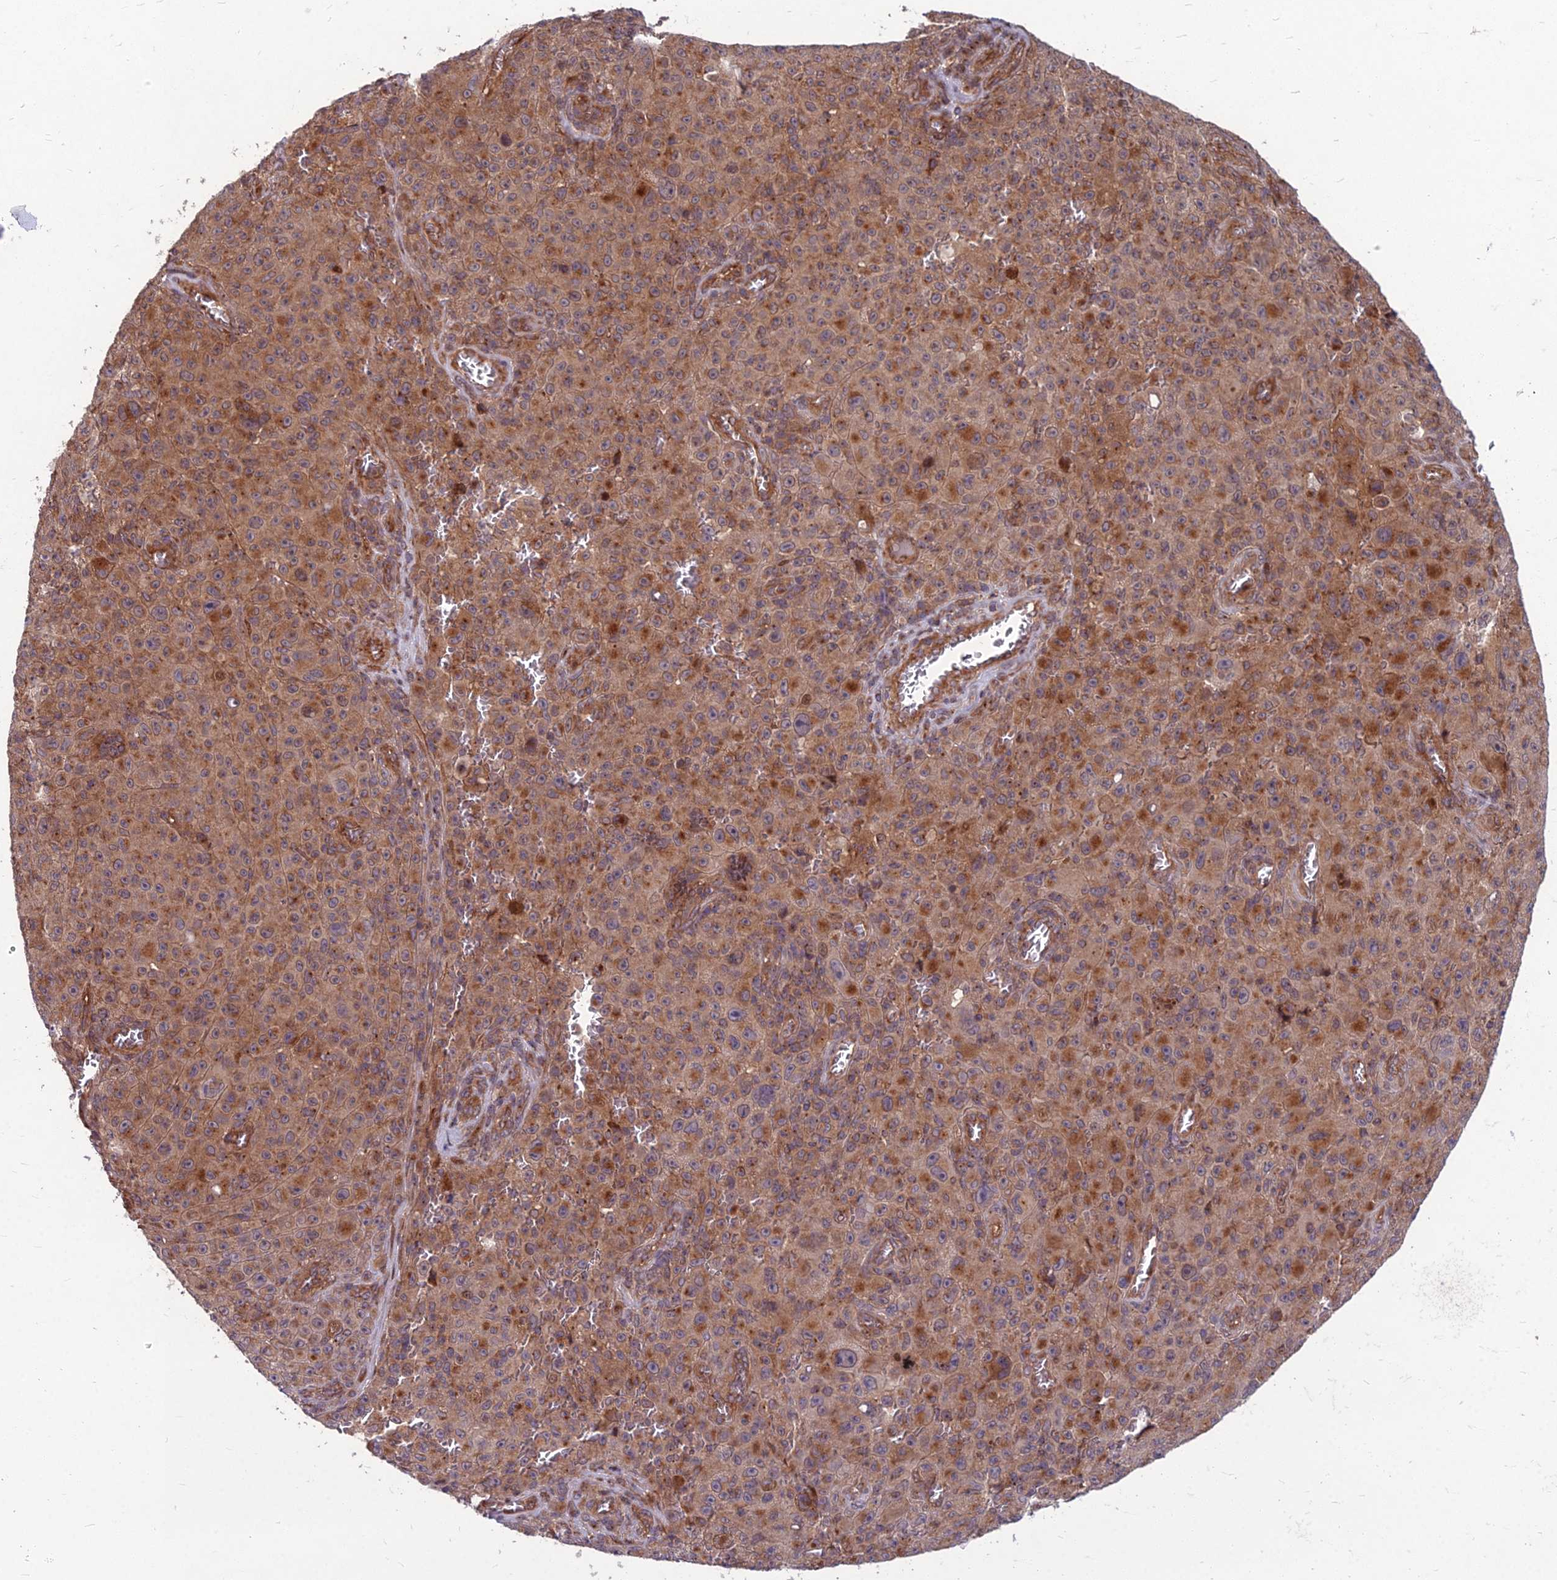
{"staining": {"intensity": "moderate", "quantity": ">75%", "location": "cytoplasmic/membranous"}, "tissue": "melanoma", "cell_type": "Tumor cells", "image_type": "cancer", "snomed": [{"axis": "morphology", "description": "Malignant melanoma, NOS"}, {"axis": "topography", "description": "Skin"}], "caption": "This image exhibits IHC staining of human malignant melanoma, with medium moderate cytoplasmic/membranous positivity in approximately >75% of tumor cells.", "gene": "MFSD8", "patient": {"sex": "female", "age": 82}}